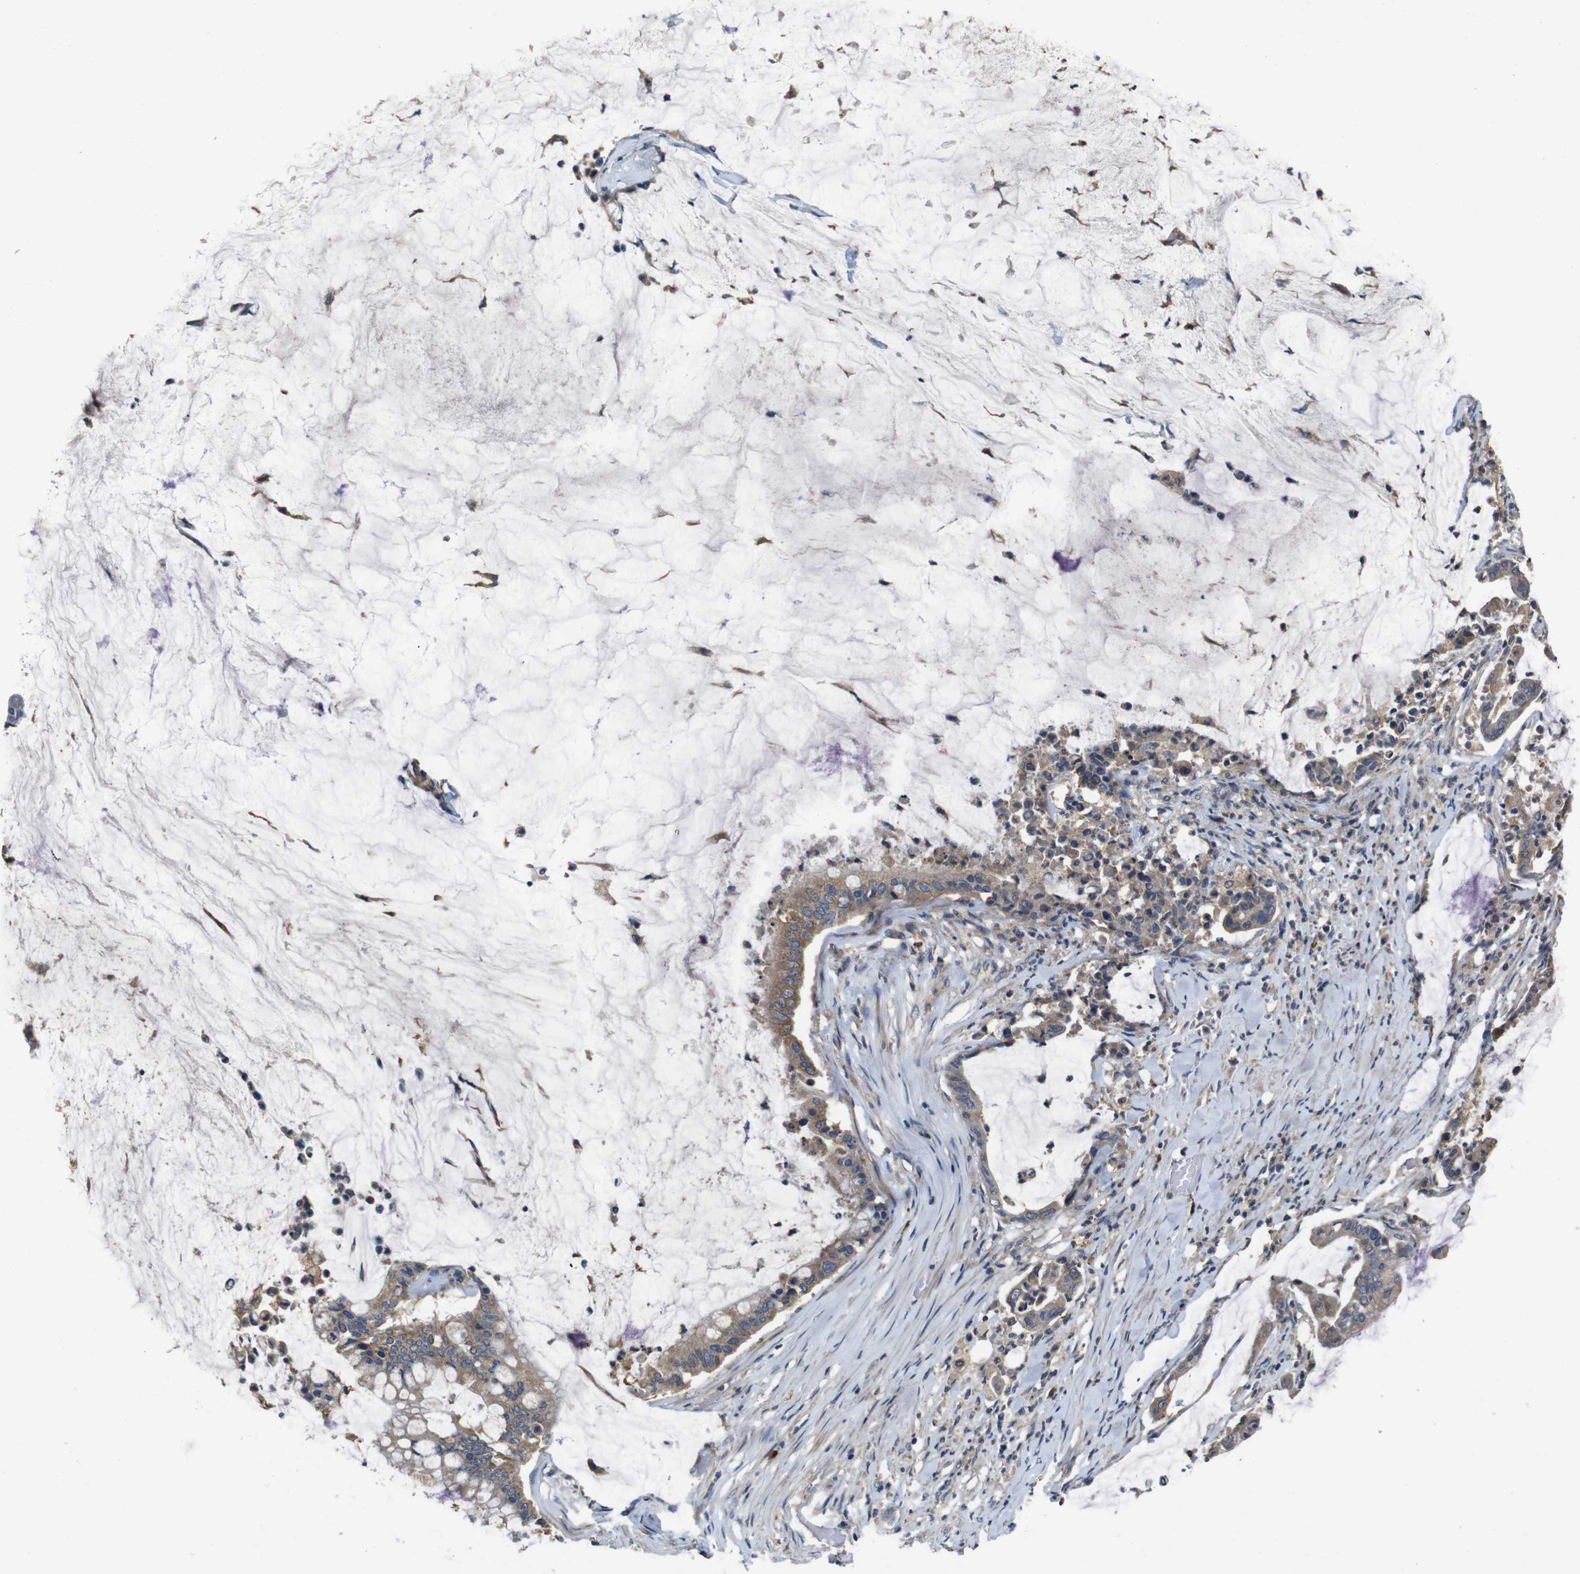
{"staining": {"intensity": "moderate", "quantity": ">75%", "location": "cytoplasmic/membranous"}, "tissue": "pancreatic cancer", "cell_type": "Tumor cells", "image_type": "cancer", "snomed": [{"axis": "morphology", "description": "Adenocarcinoma, NOS"}, {"axis": "topography", "description": "Pancreas"}], "caption": "Immunohistochemical staining of adenocarcinoma (pancreatic) displays medium levels of moderate cytoplasmic/membranous protein staining in about >75% of tumor cells.", "gene": "GLIPR1", "patient": {"sex": "male", "age": 41}}